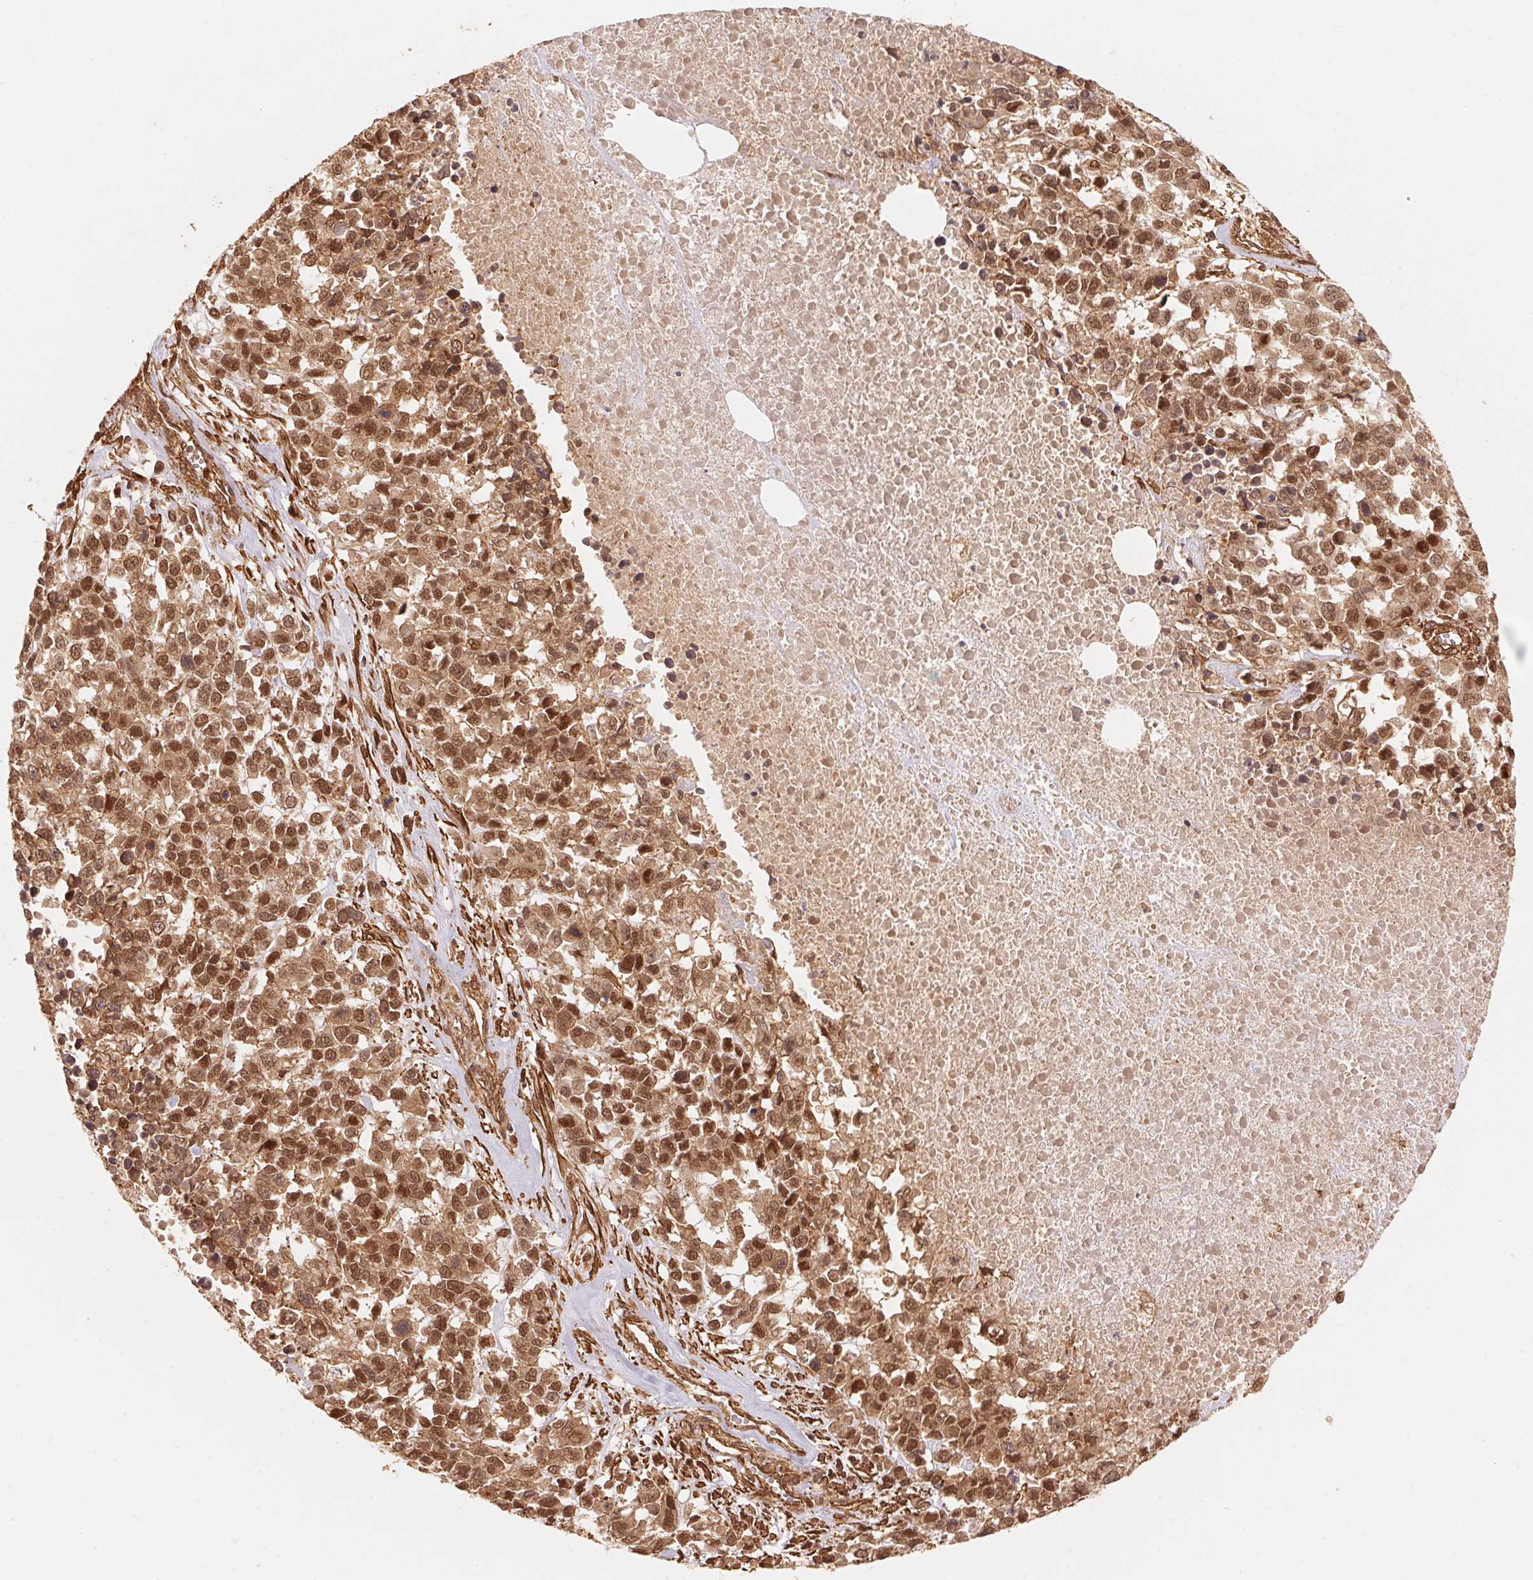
{"staining": {"intensity": "moderate", "quantity": ">75%", "location": "cytoplasmic/membranous,nuclear"}, "tissue": "melanoma", "cell_type": "Tumor cells", "image_type": "cancer", "snomed": [{"axis": "morphology", "description": "Malignant melanoma, Metastatic site"}, {"axis": "topography", "description": "Skin"}], "caption": "Melanoma stained with DAB IHC reveals medium levels of moderate cytoplasmic/membranous and nuclear expression in about >75% of tumor cells.", "gene": "TNIP2", "patient": {"sex": "male", "age": 84}}